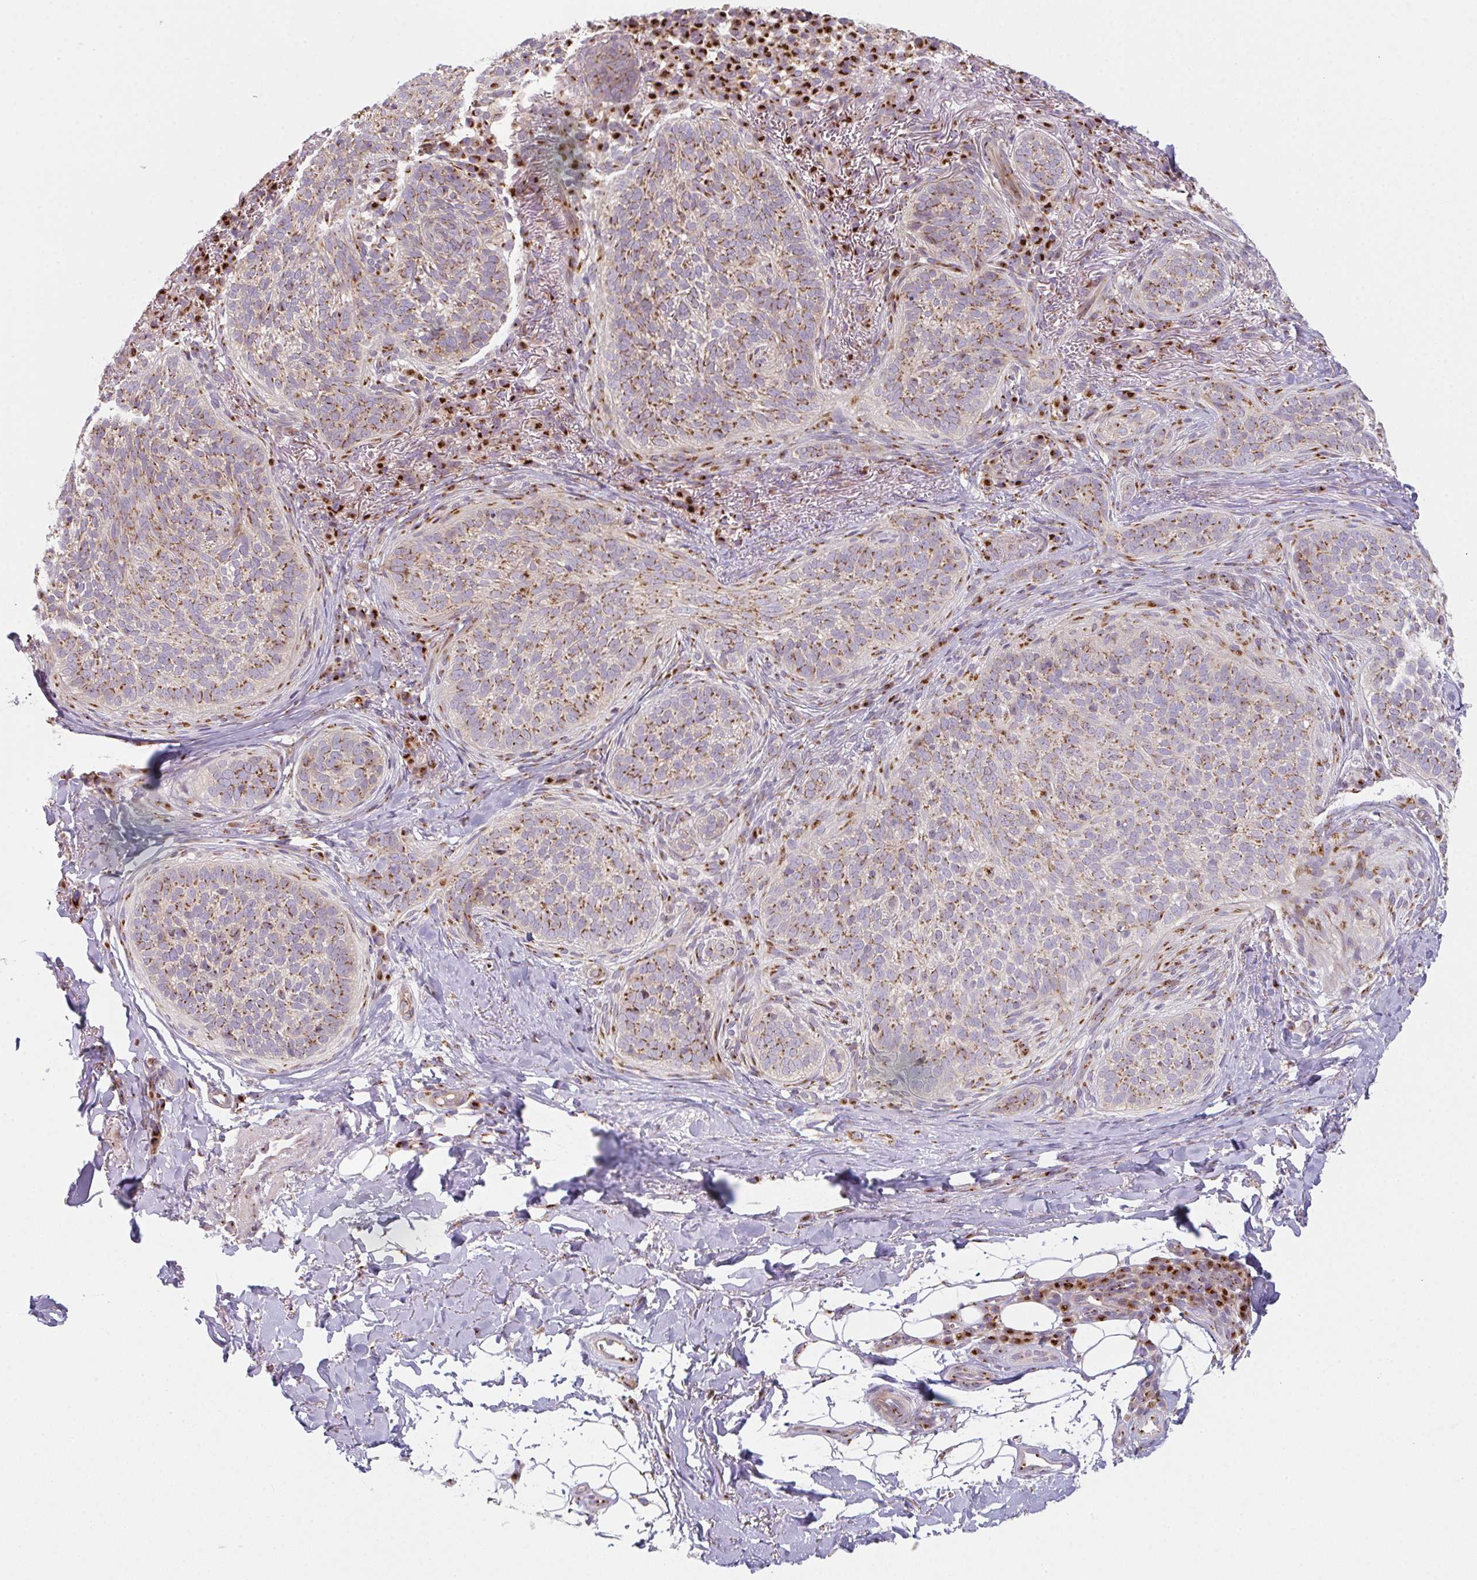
{"staining": {"intensity": "moderate", "quantity": ">75%", "location": "cytoplasmic/membranous"}, "tissue": "skin cancer", "cell_type": "Tumor cells", "image_type": "cancer", "snomed": [{"axis": "morphology", "description": "Basal cell carcinoma"}, {"axis": "topography", "description": "Skin"}, {"axis": "topography", "description": "Skin of head"}], "caption": "Basal cell carcinoma (skin) stained with DAB immunohistochemistry (IHC) displays medium levels of moderate cytoplasmic/membranous positivity in about >75% of tumor cells. (Stains: DAB (3,3'-diaminobenzidine) in brown, nuclei in blue, Microscopy: brightfield microscopy at high magnification).", "gene": "GVQW3", "patient": {"sex": "male", "age": 62}}